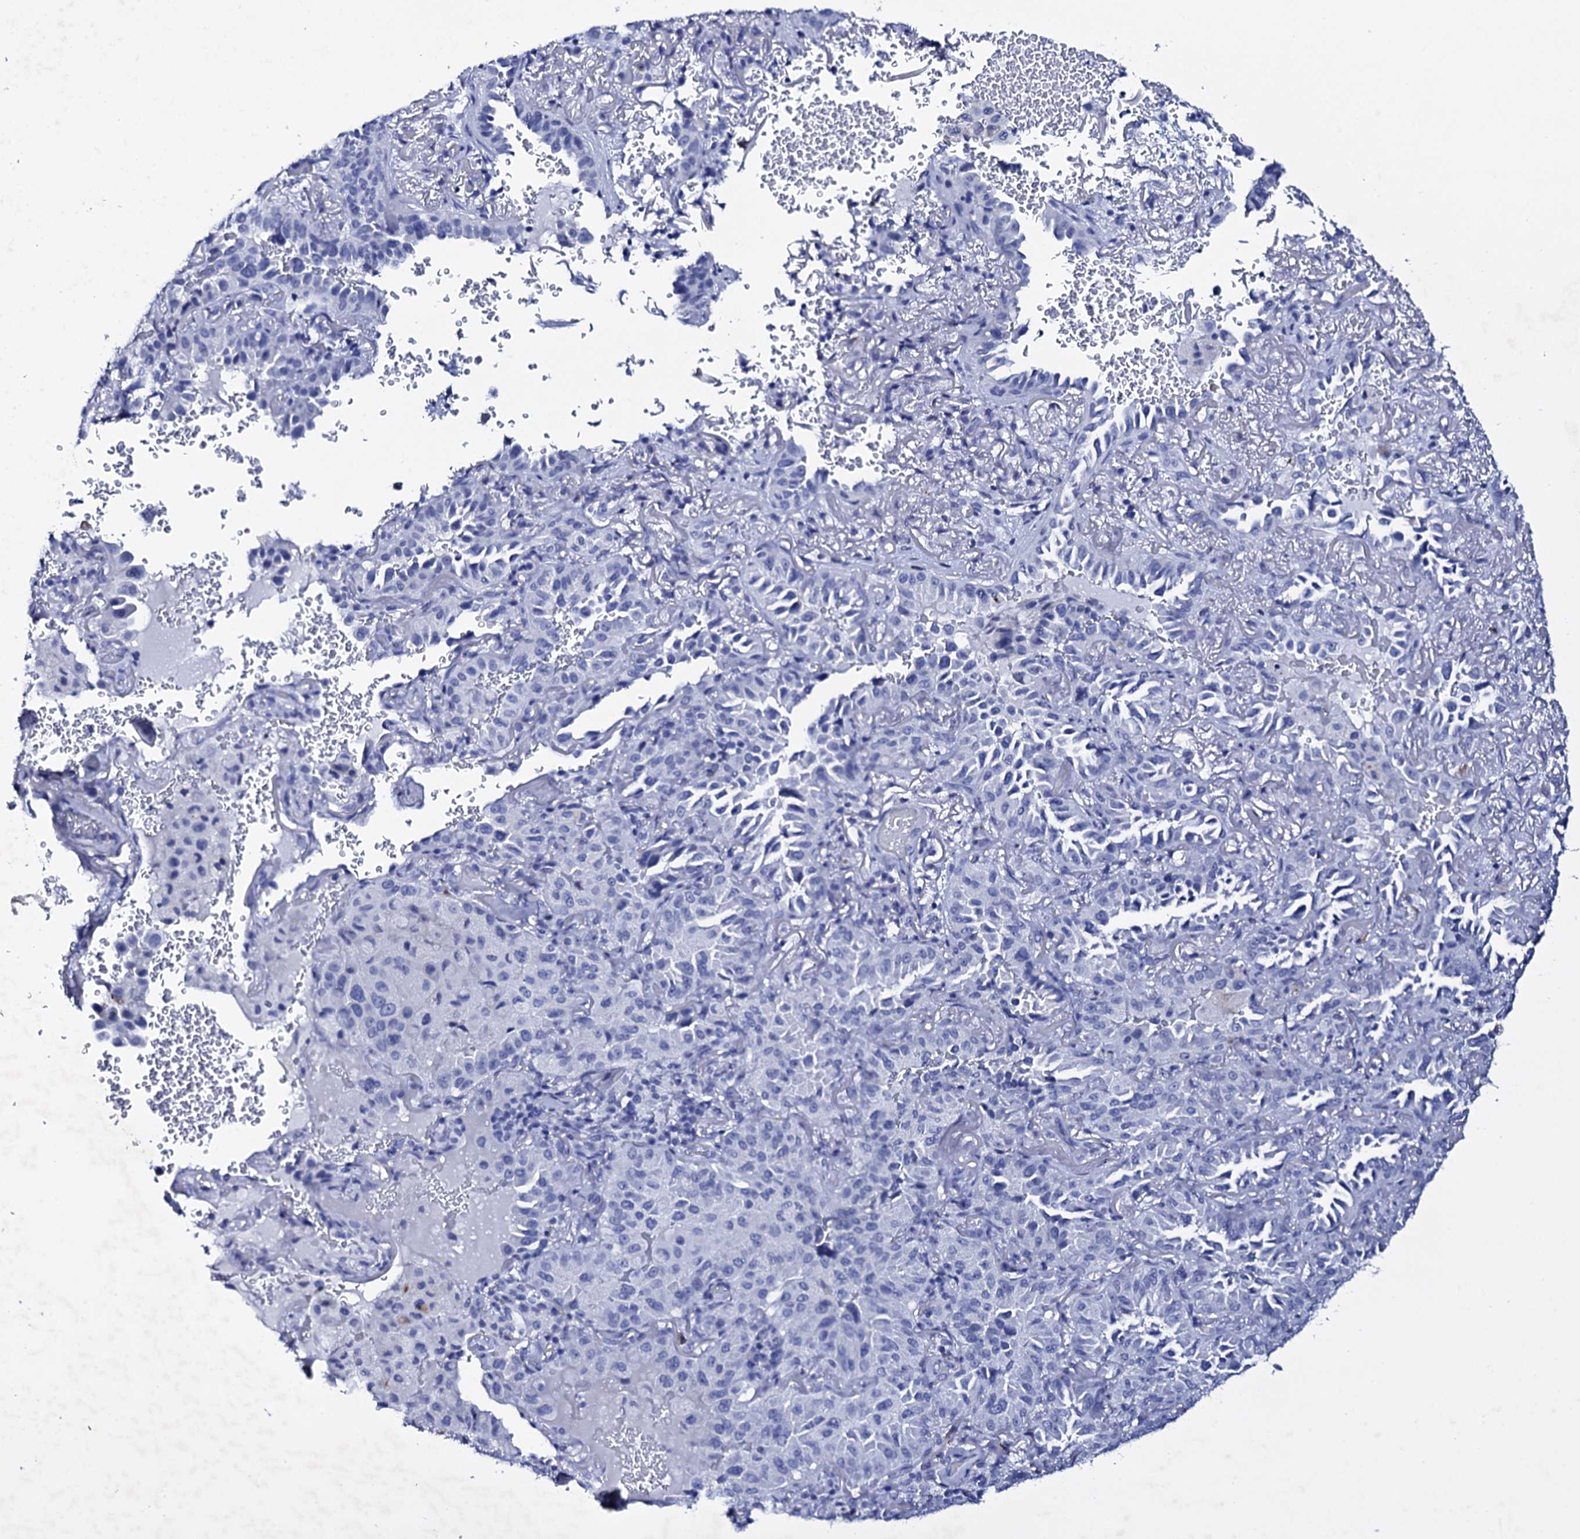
{"staining": {"intensity": "negative", "quantity": "none", "location": "none"}, "tissue": "lung cancer", "cell_type": "Tumor cells", "image_type": "cancer", "snomed": [{"axis": "morphology", "description": "Adenocarcinoma, NOS"}, {"axis": "topography", "description": "Lung"}], "caption": "The micrograph demonstrates no staining of tumor cells in lung cancer.", "gene": "ITPRID2", "patient": {"sex": "female", "age": 69}}